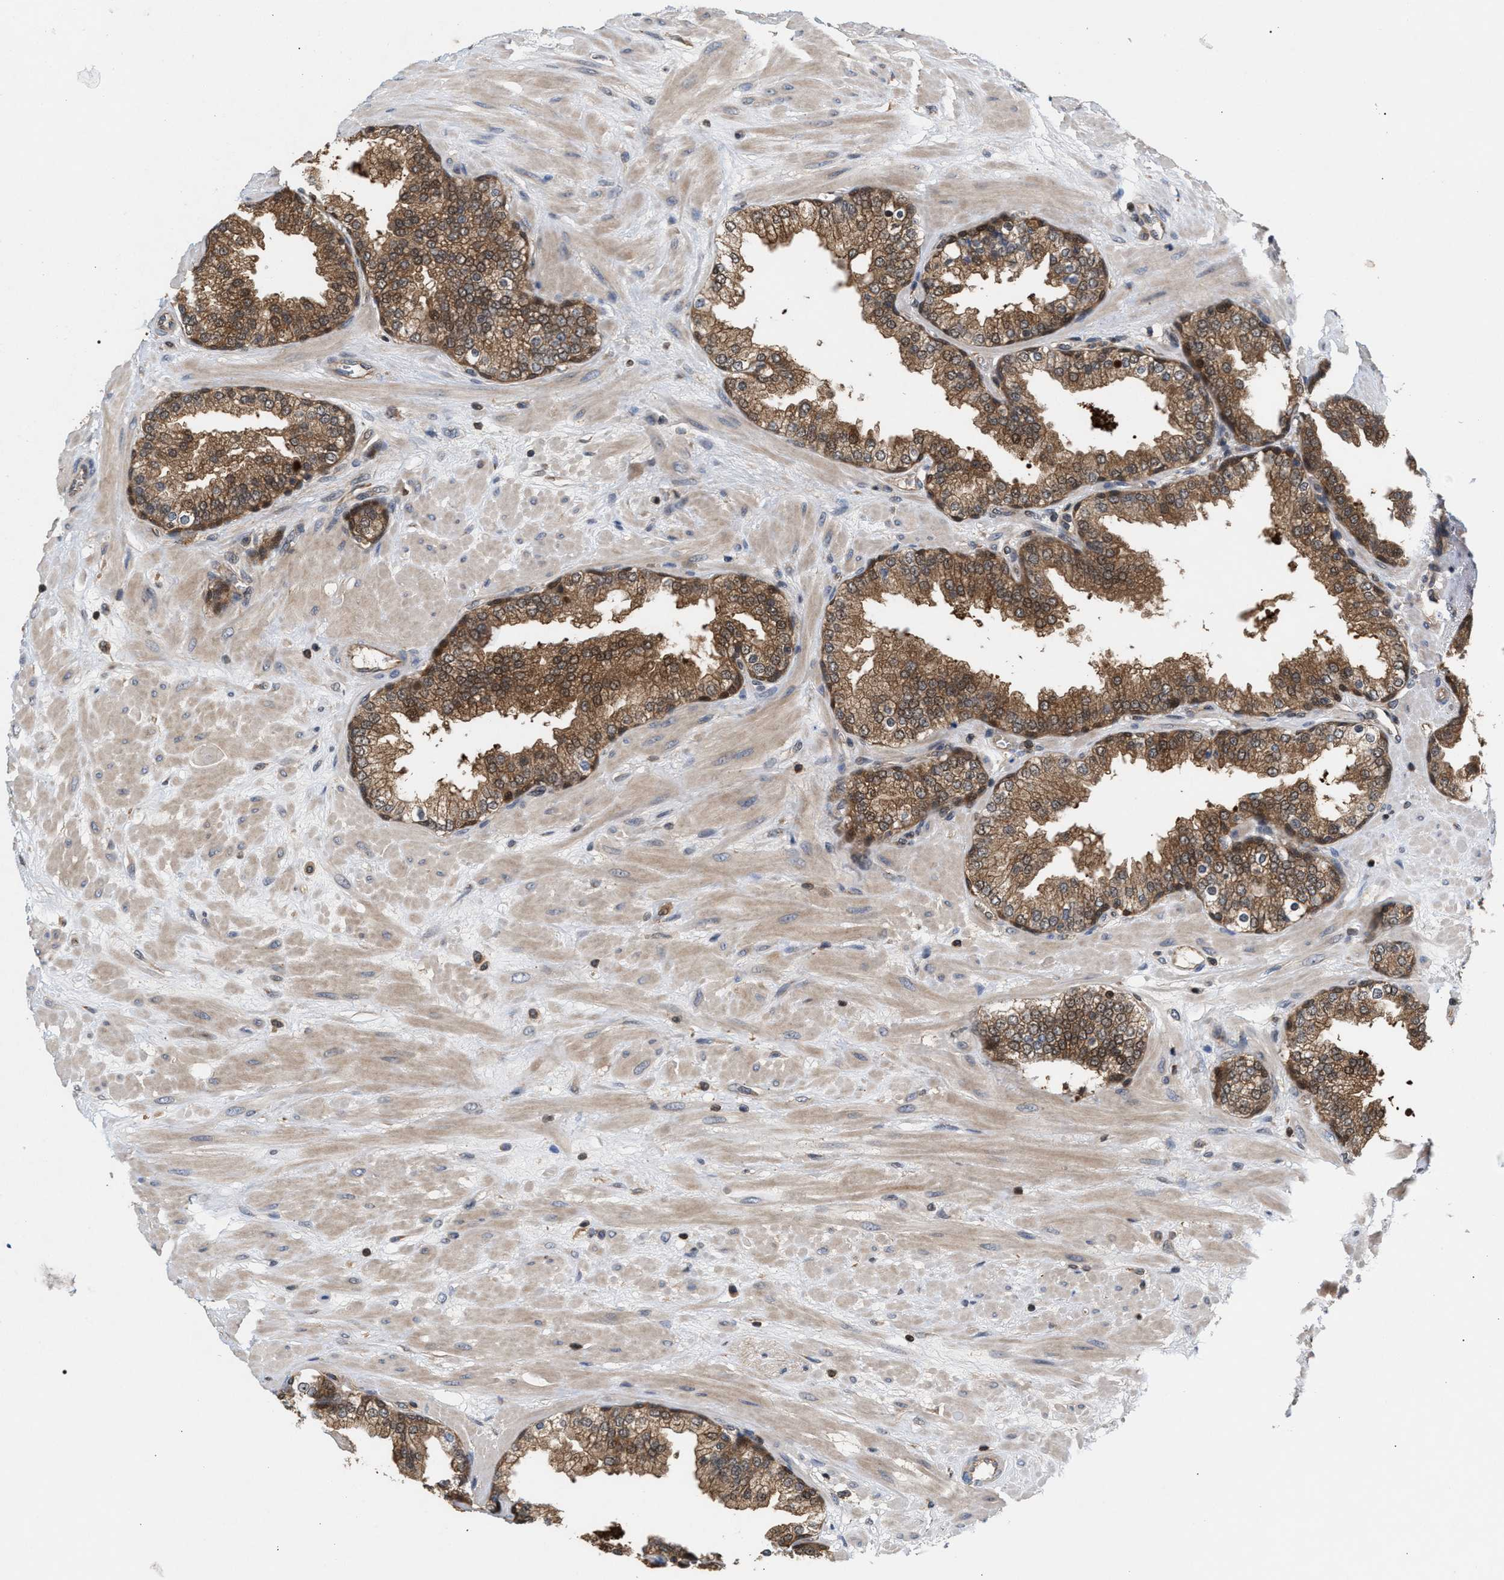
{"staining": {"intensity": "moderate", "quantity": ">75%", "location": "cytoplasmic/membranous,nuclear"}, "tissue": "prostate", "cell_type": "Glandular cells", "image_type": "normal", "snomed": [{"axis": "morphology", "description": "Normal tissue, NOS"}, {"axis": "topography", "description": "Prostate"}], "caption": "About >75% of glandular cells in unremarkable prostate display moderate cytoplasmic/membranous,nuclear protein positivity as visualized by brown immunohistochemical staining.", "gene": "GLOD4", "patient": {"sex": "male", "age": 51}}